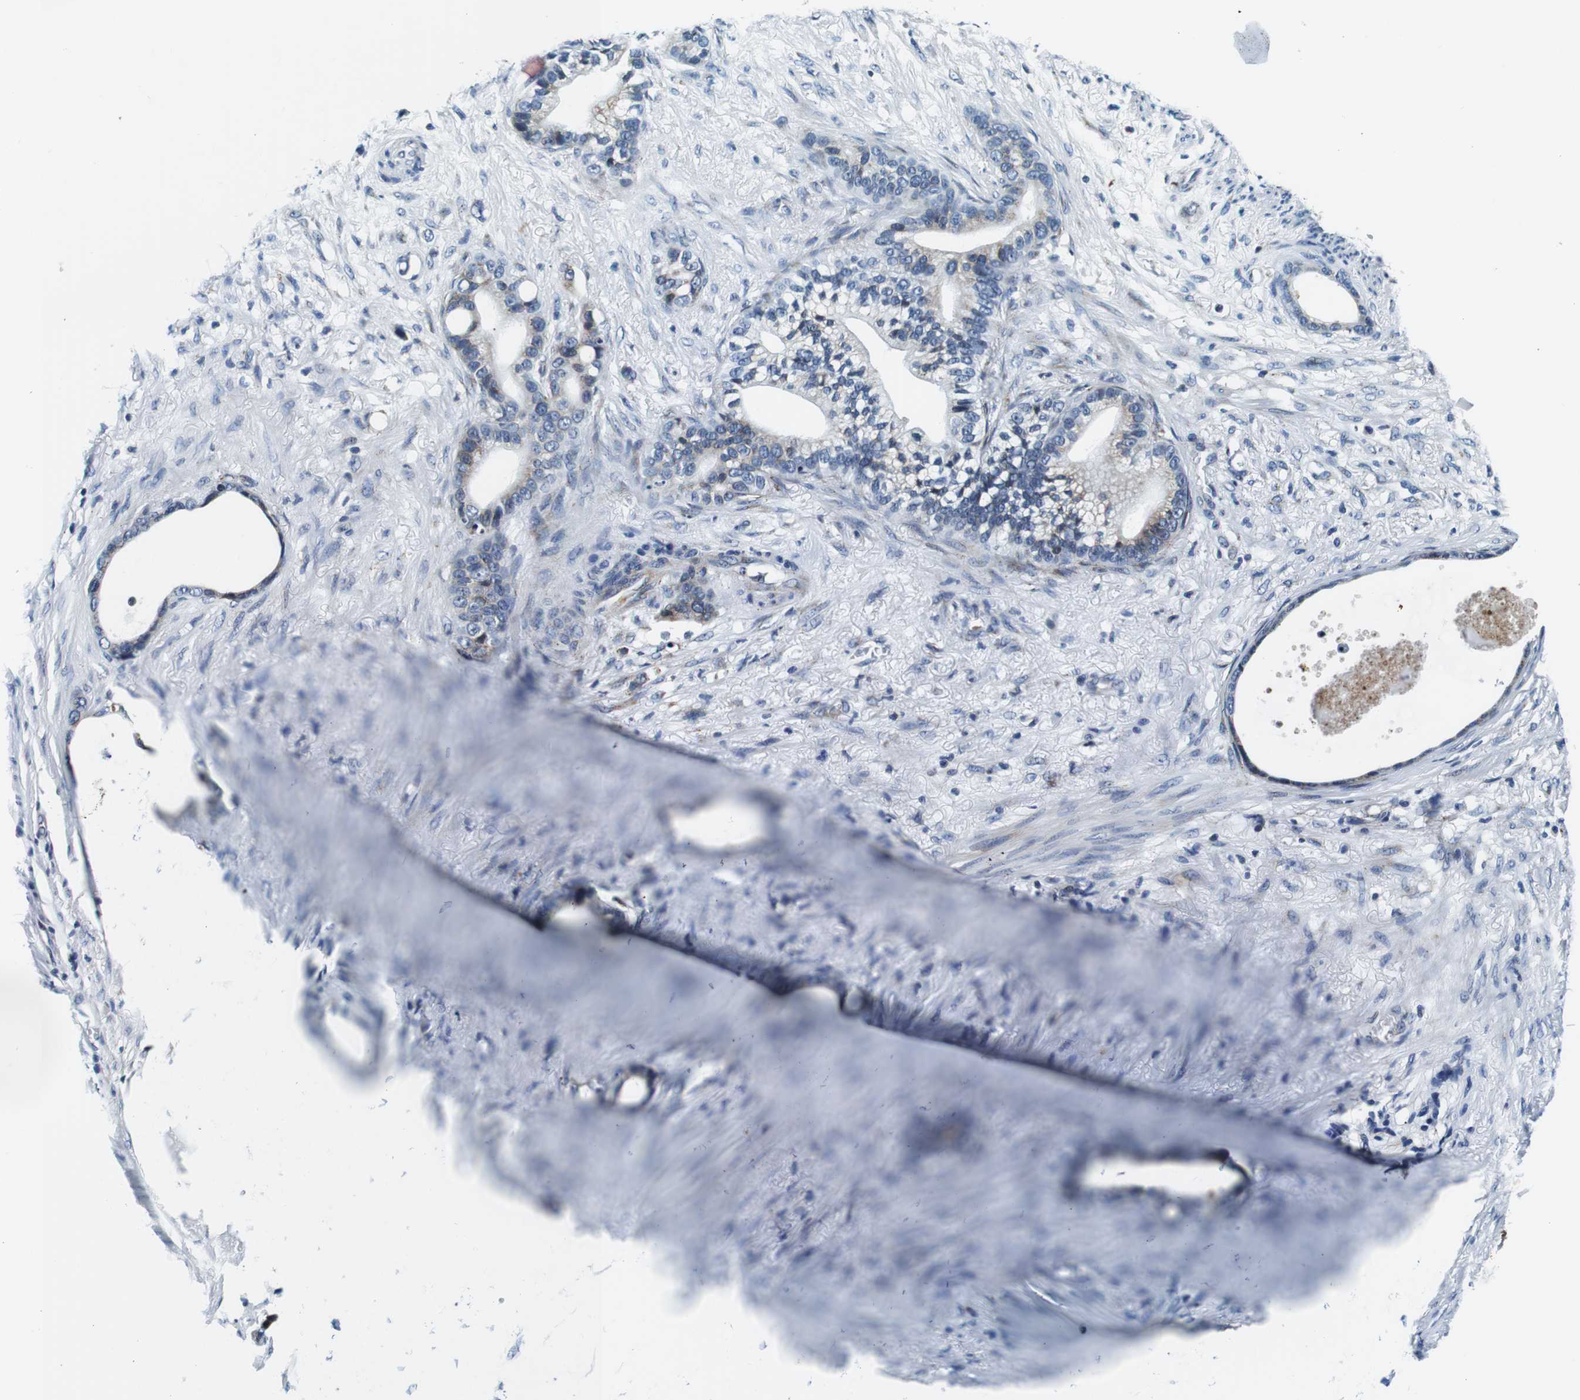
{"staining": {"intensity": "weak", "quantity": "25%-75%", "location": "cytoplasmic/membranous"}, "tissue": "stomach cancer", "cell_type": "Tumor cells", "image_type": "cancer", "snomed": [{"axis": "morphology", "description": "Adenocarcinoma, NOS"}, {"axis": "topography", "description": "Stomach"}], "caption": "Adenocarcinoma (stomach) tissue demonstrates weak cytoplasmic/membranous positivity in about 25%-75% of tumor cells, visualized by immunohistochemistry.", "gene": "FAR2", "patient": {"sex": "female", "age": 75}}